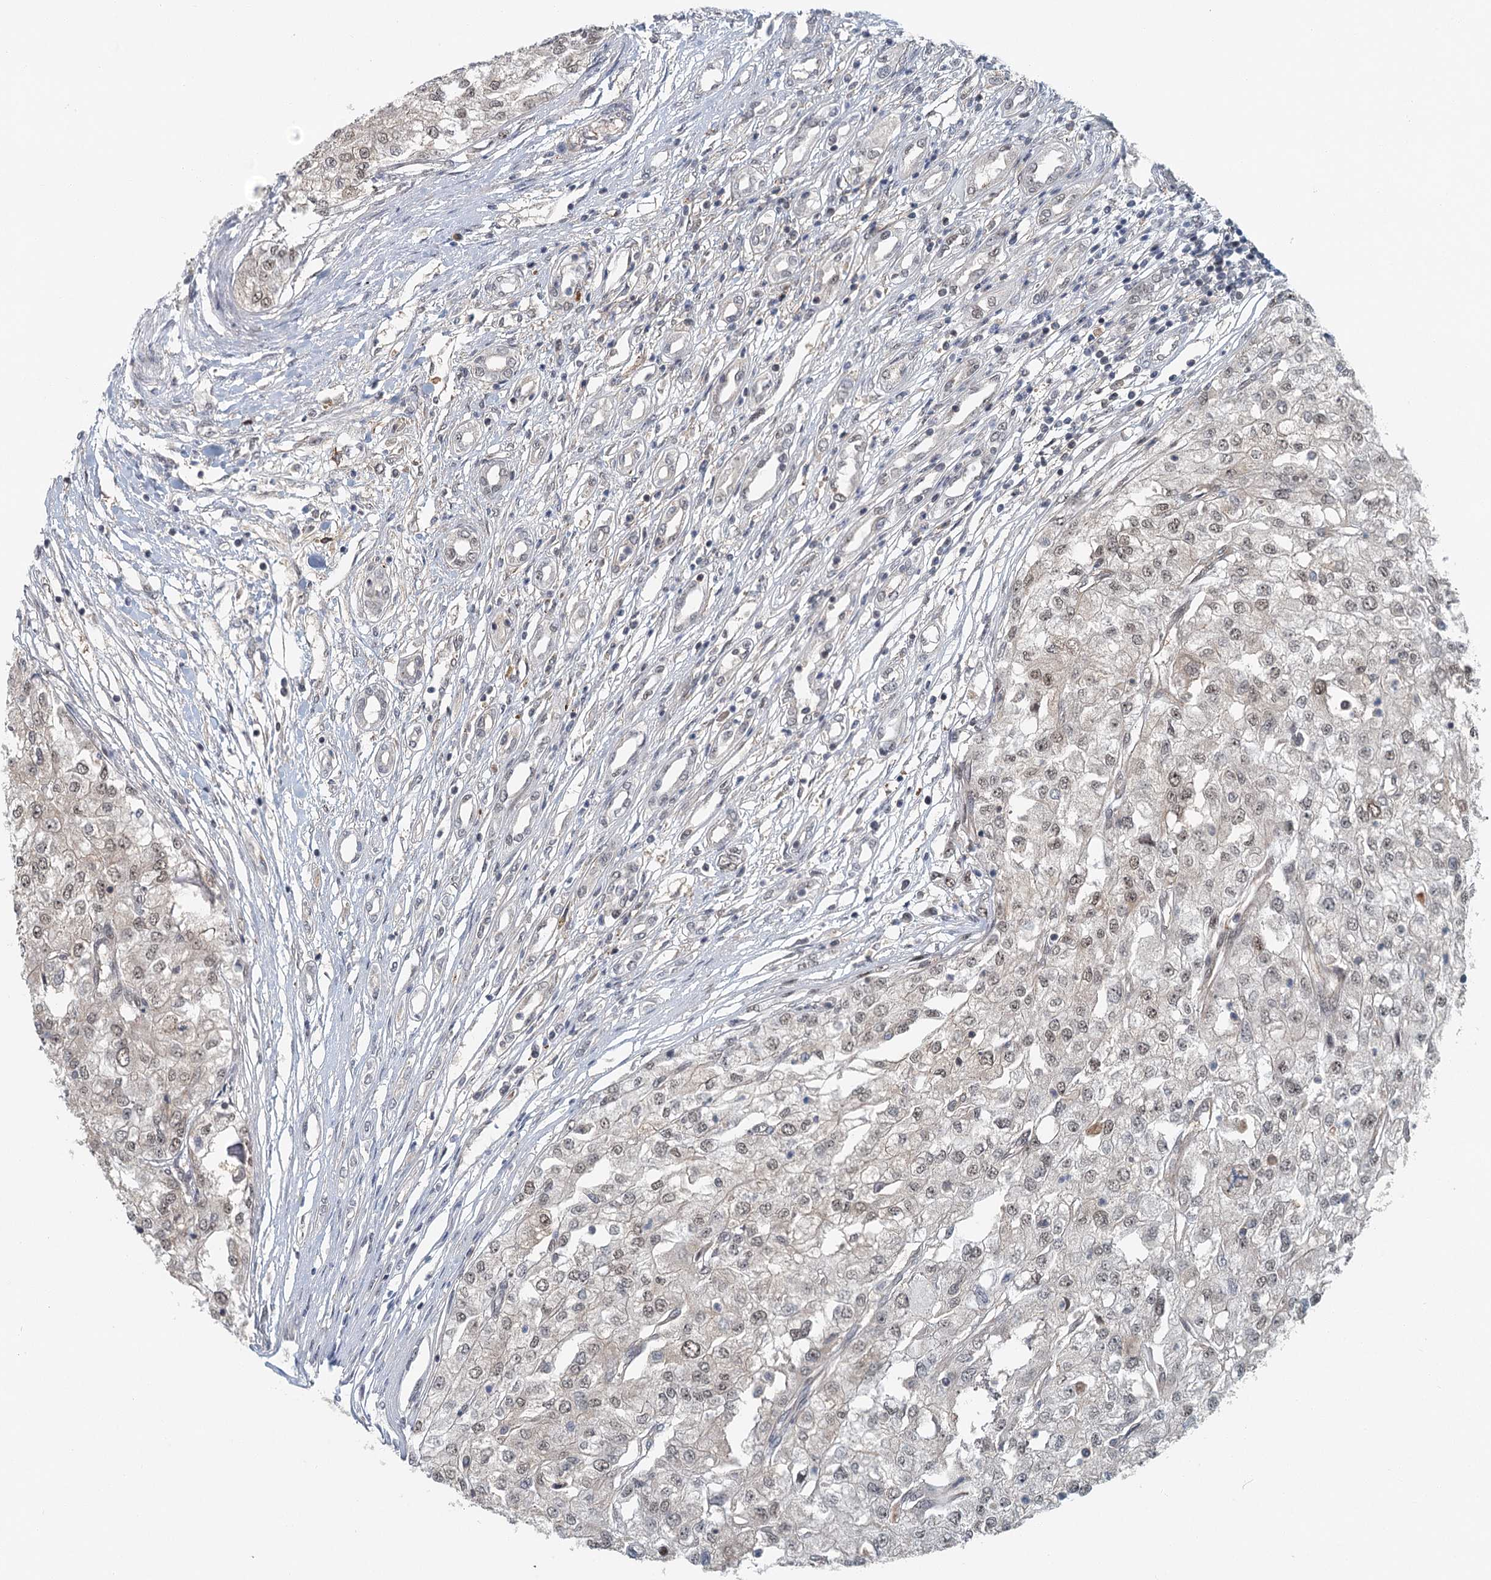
{"staining": {"intensity": "weak", "quantity": ">75%", "location": "nuclear"}, "tissue": "renal cancer", "cell_type": "Tumor cells", "image_type": "cancer", "snomed": [{"axis": "morphology", "description": "Adenocarcinoma, NOS"}, {"axis": "topography", "description": "Kidney"}], "caption": "Immunohistochemical staining of human adenocarcinoma (renal) demonstrates weak nuclear protein expression in approximately >75% of tumor cells.", "gene": "TAS2R42", "patient": {"sex": "female", "age": 54}}